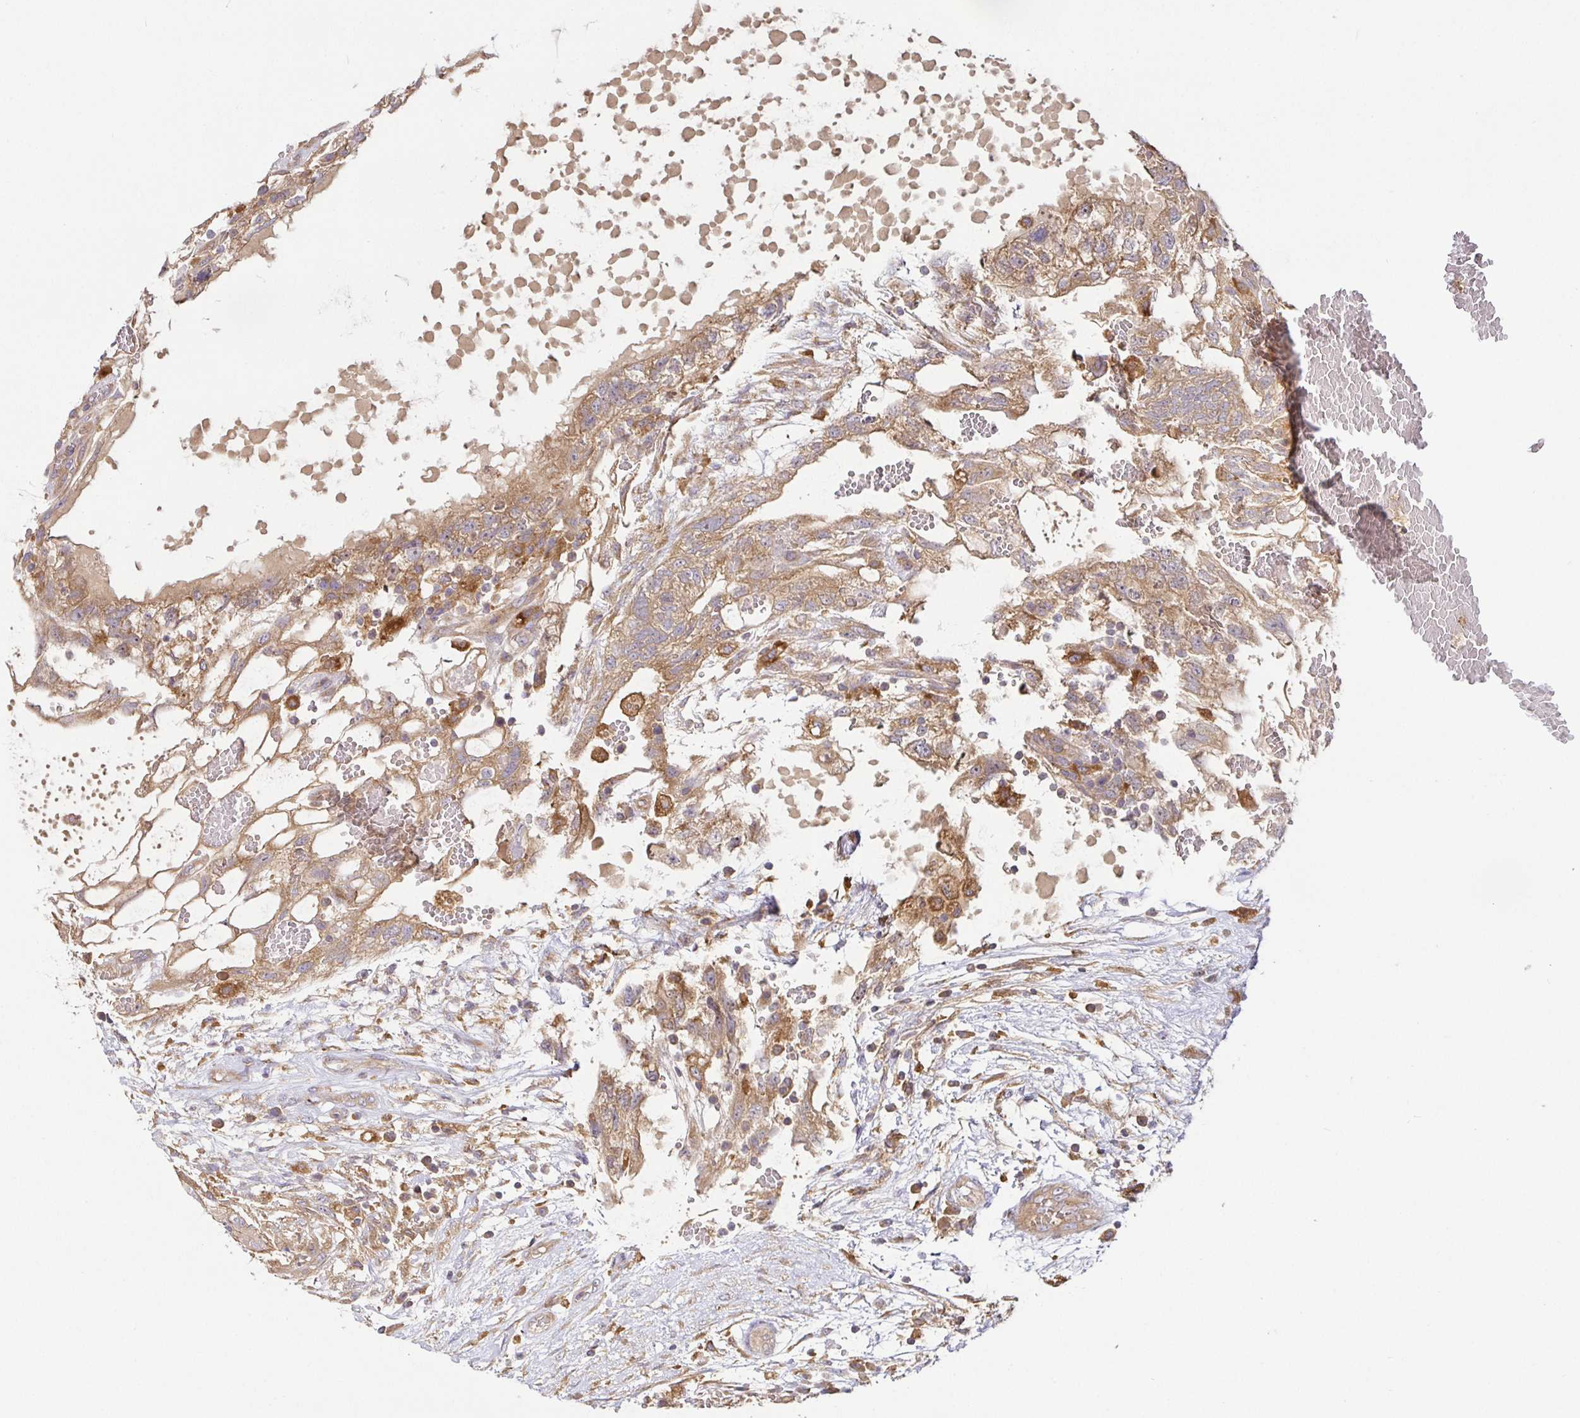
{"staining": {"intensity": "moderate", "quantity": ">75%", "location": "cytoplasmic/membranous"}, "tissue": "testis cancer", "cell_type": "Tumor cells", "image_type": "cancer", "snomed": [{"axis": "morphology", "description": "Normal tissue, NOS"}, {"axis": "morphology", "description": "Carcinoma, Embryonal, NOS"}, {"axis": "topography", "description": "Testis"}], "caption": "This micrograph shows testis embryonal carcinoma stained with immunohistochemistry to label a protein in brown. The cytoplasmic/membranous of tumor cells show moderate positivity for the protein. Nuclei are counter-stained blue.", "gene": "SNX8", "patient": {"sex": "male", "age": 32}}